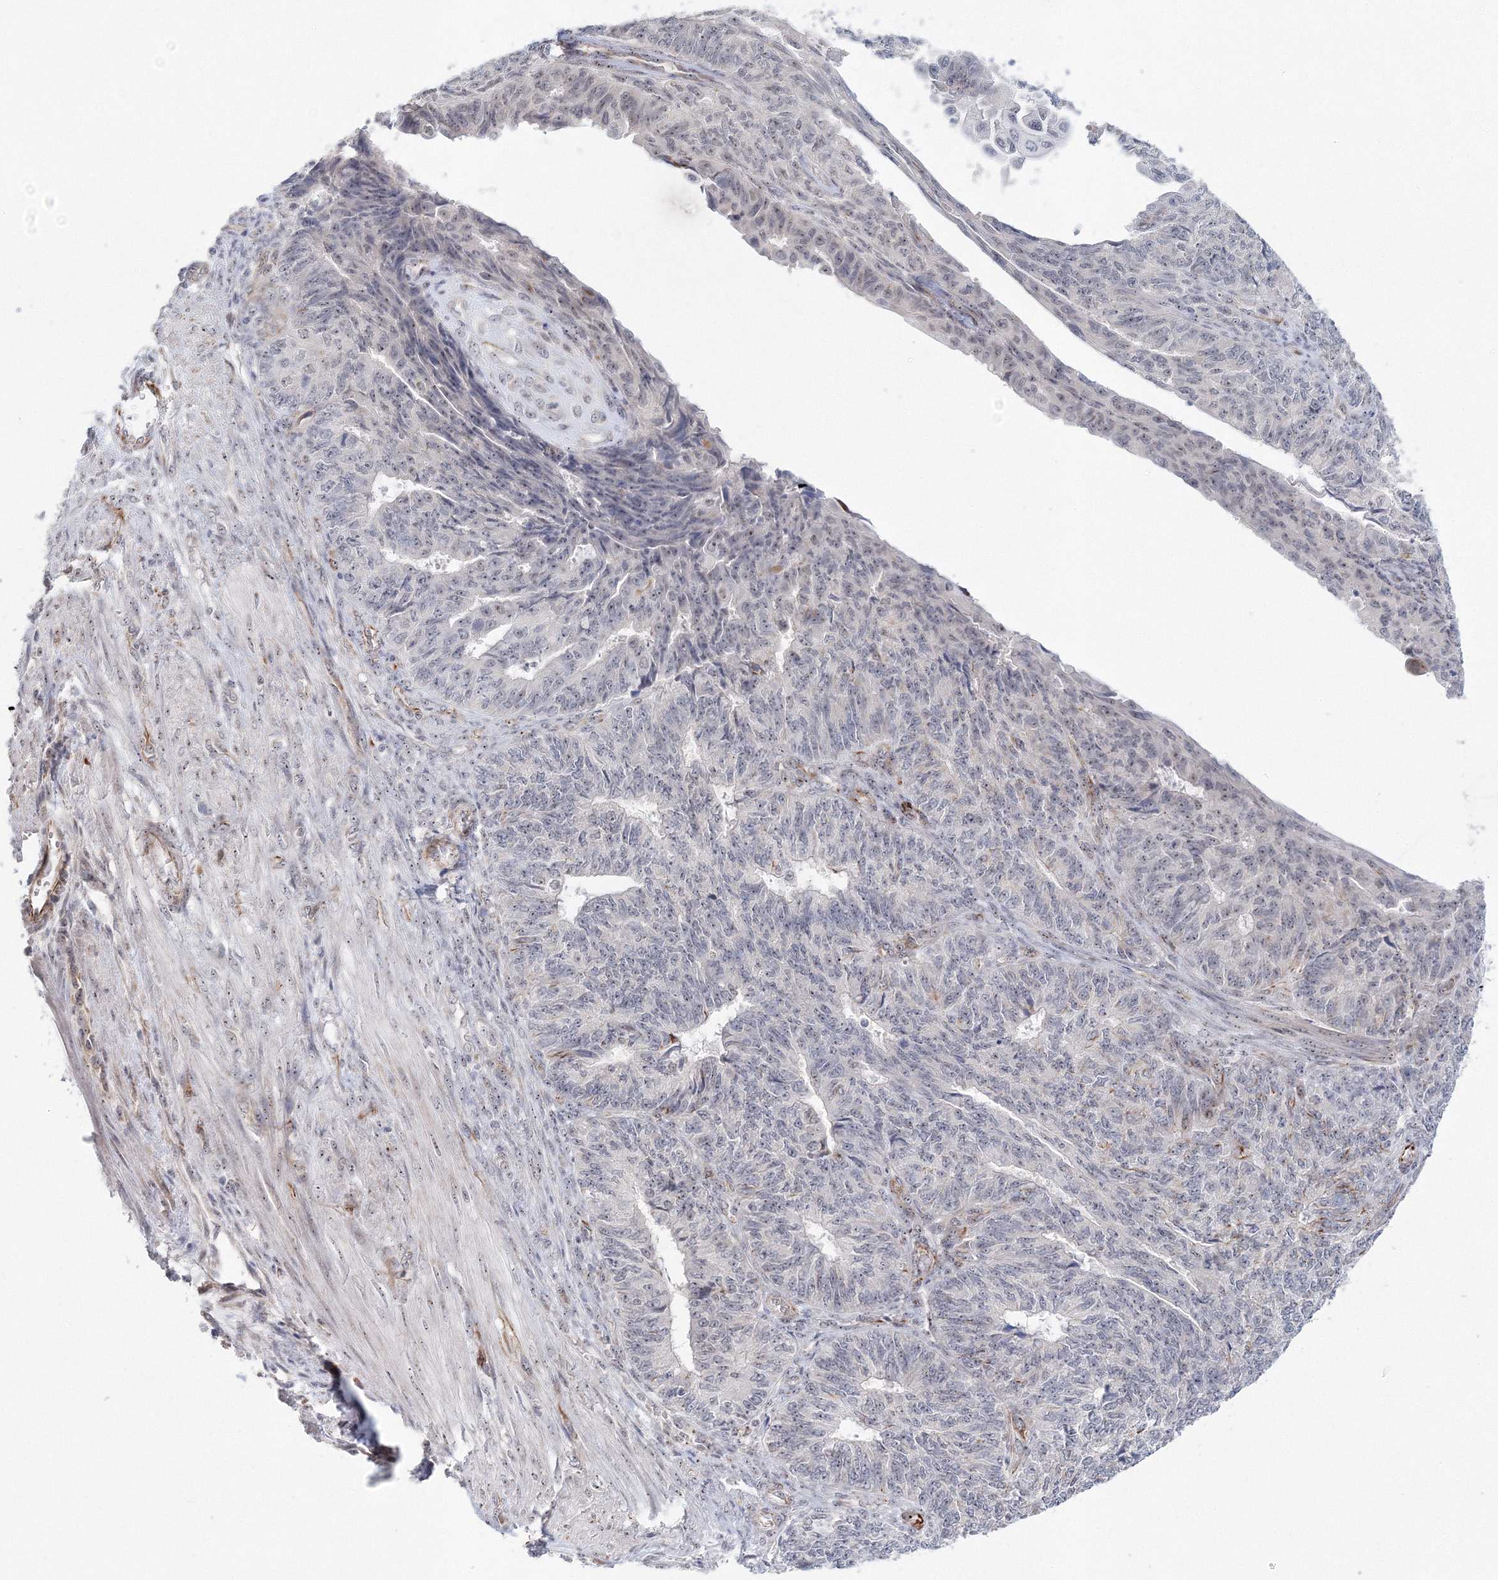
{"staining": {"intensity": "negative", "quantity": "none", "location": "none"}, "tissue": "endometrial cancer", "cell_type": "Tumor cells", "image_type": "cancer", "snomed": [{"axis": "morphology", "description": "Adenocarcinoma, NOS"}, {"axis": "topography", "description": "Endometrium"}], "caption": "An immunohistochemistry photomicrograph of adenocarcinoma (endometrial) is shown. There is no staining in tumor cells of adenocarcinoma (endometrial).", "gene": "SIRT7", "patient": {"sex": "female", "age": 32}}